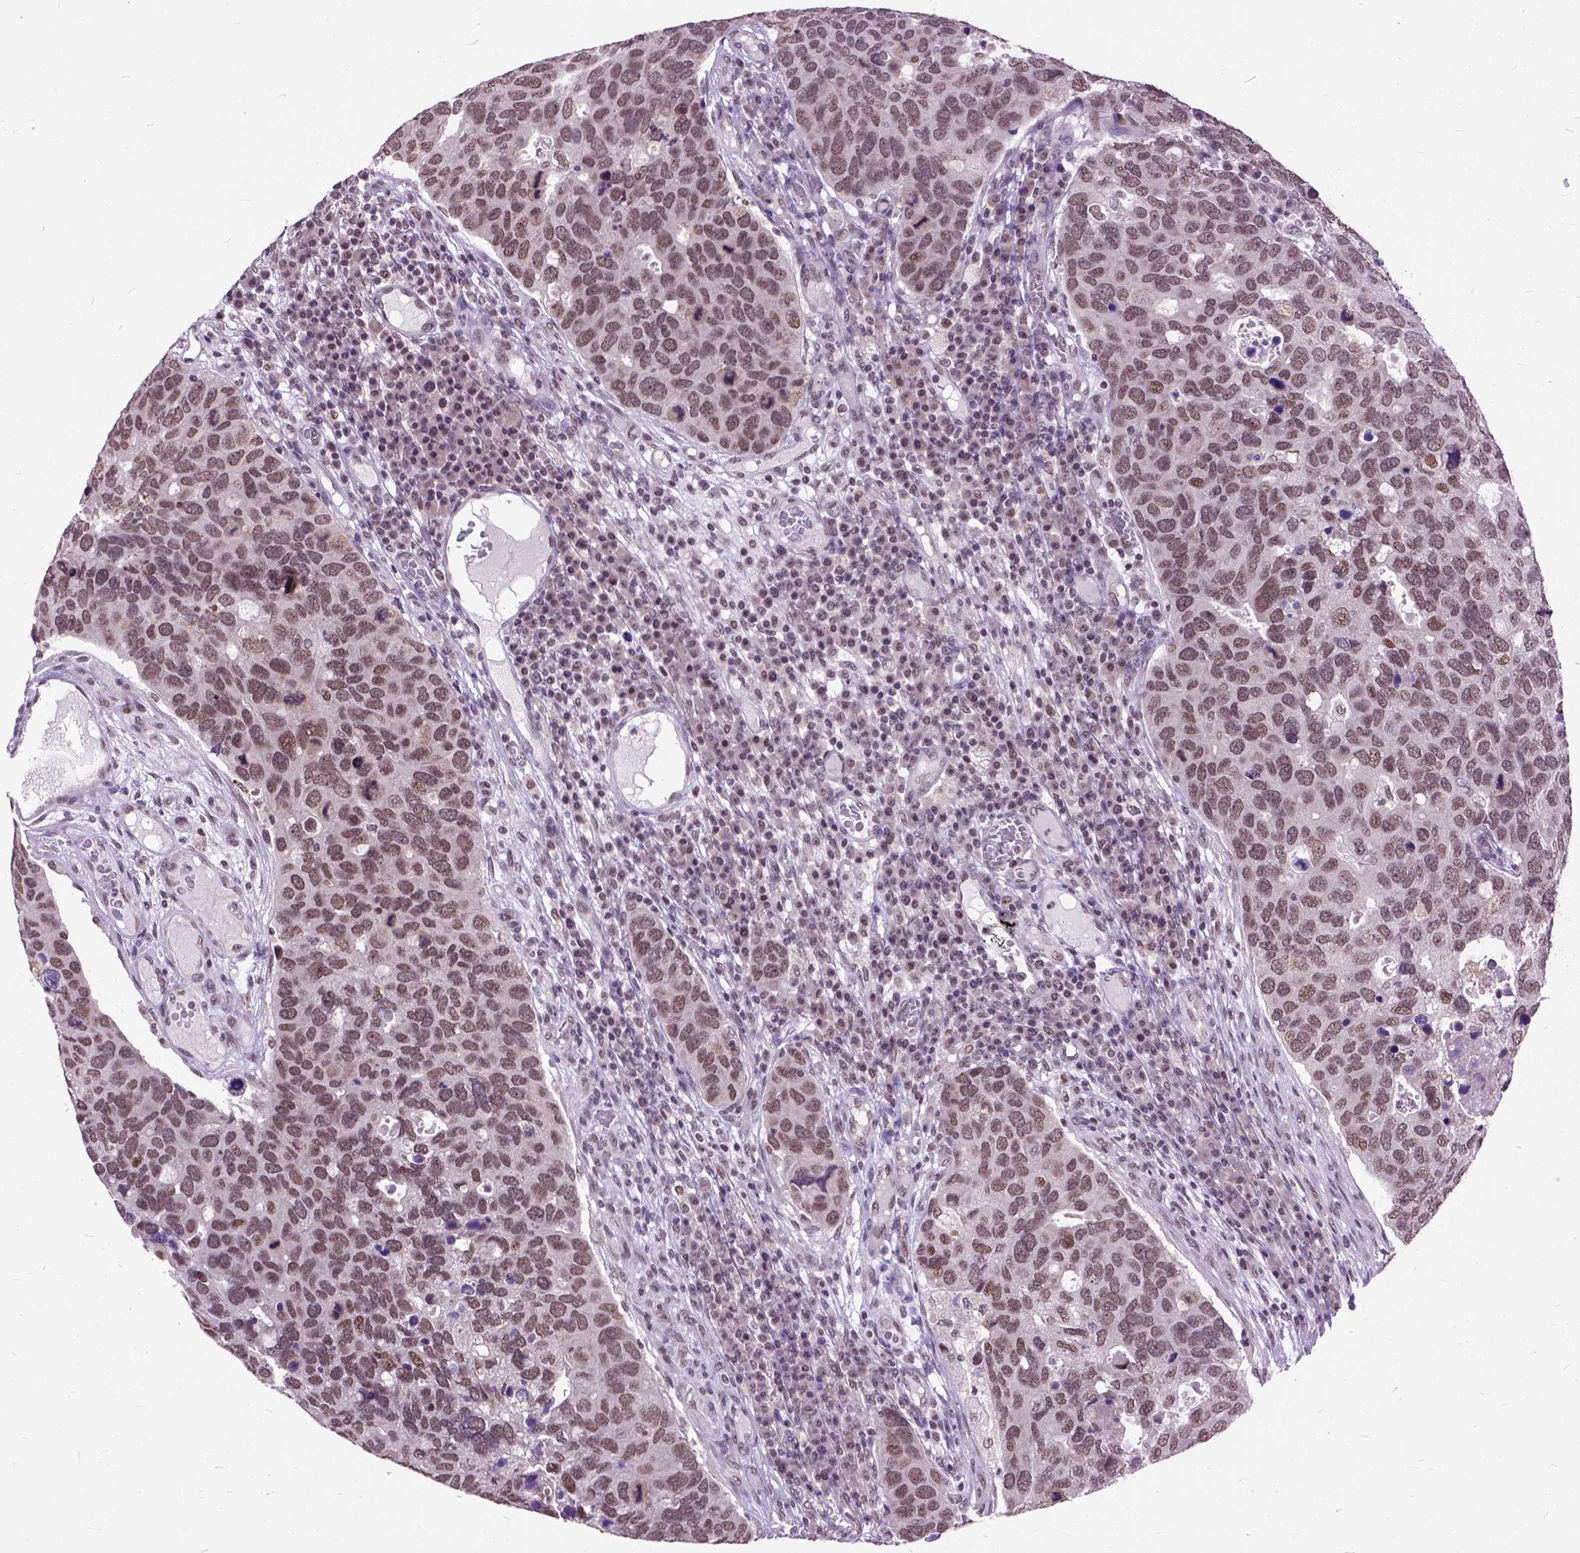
{"staining": {"intensity": "moderate", "quantity": ">75%", "location": "nuclear"}, "tissue": "breast cancer", "cell_type": "Tumor cells", "image_type": "cancer", "snomed": [{"axis": "morphology", "description": "Duct carcinoma"}, {"axis": "topography", "description": "Breast"}], "caption": "A brown stain shows moderate nuclear expression of a protein in human breast cancer tumor cells. The staining was performed using DAB (3,3'-diaminobenzidine), with brown indicating positive protein expression. Nuclei are stained blue with hematoxylin.", "gene": "ORC5", "patient": {"sex": "female", "age": 83}}